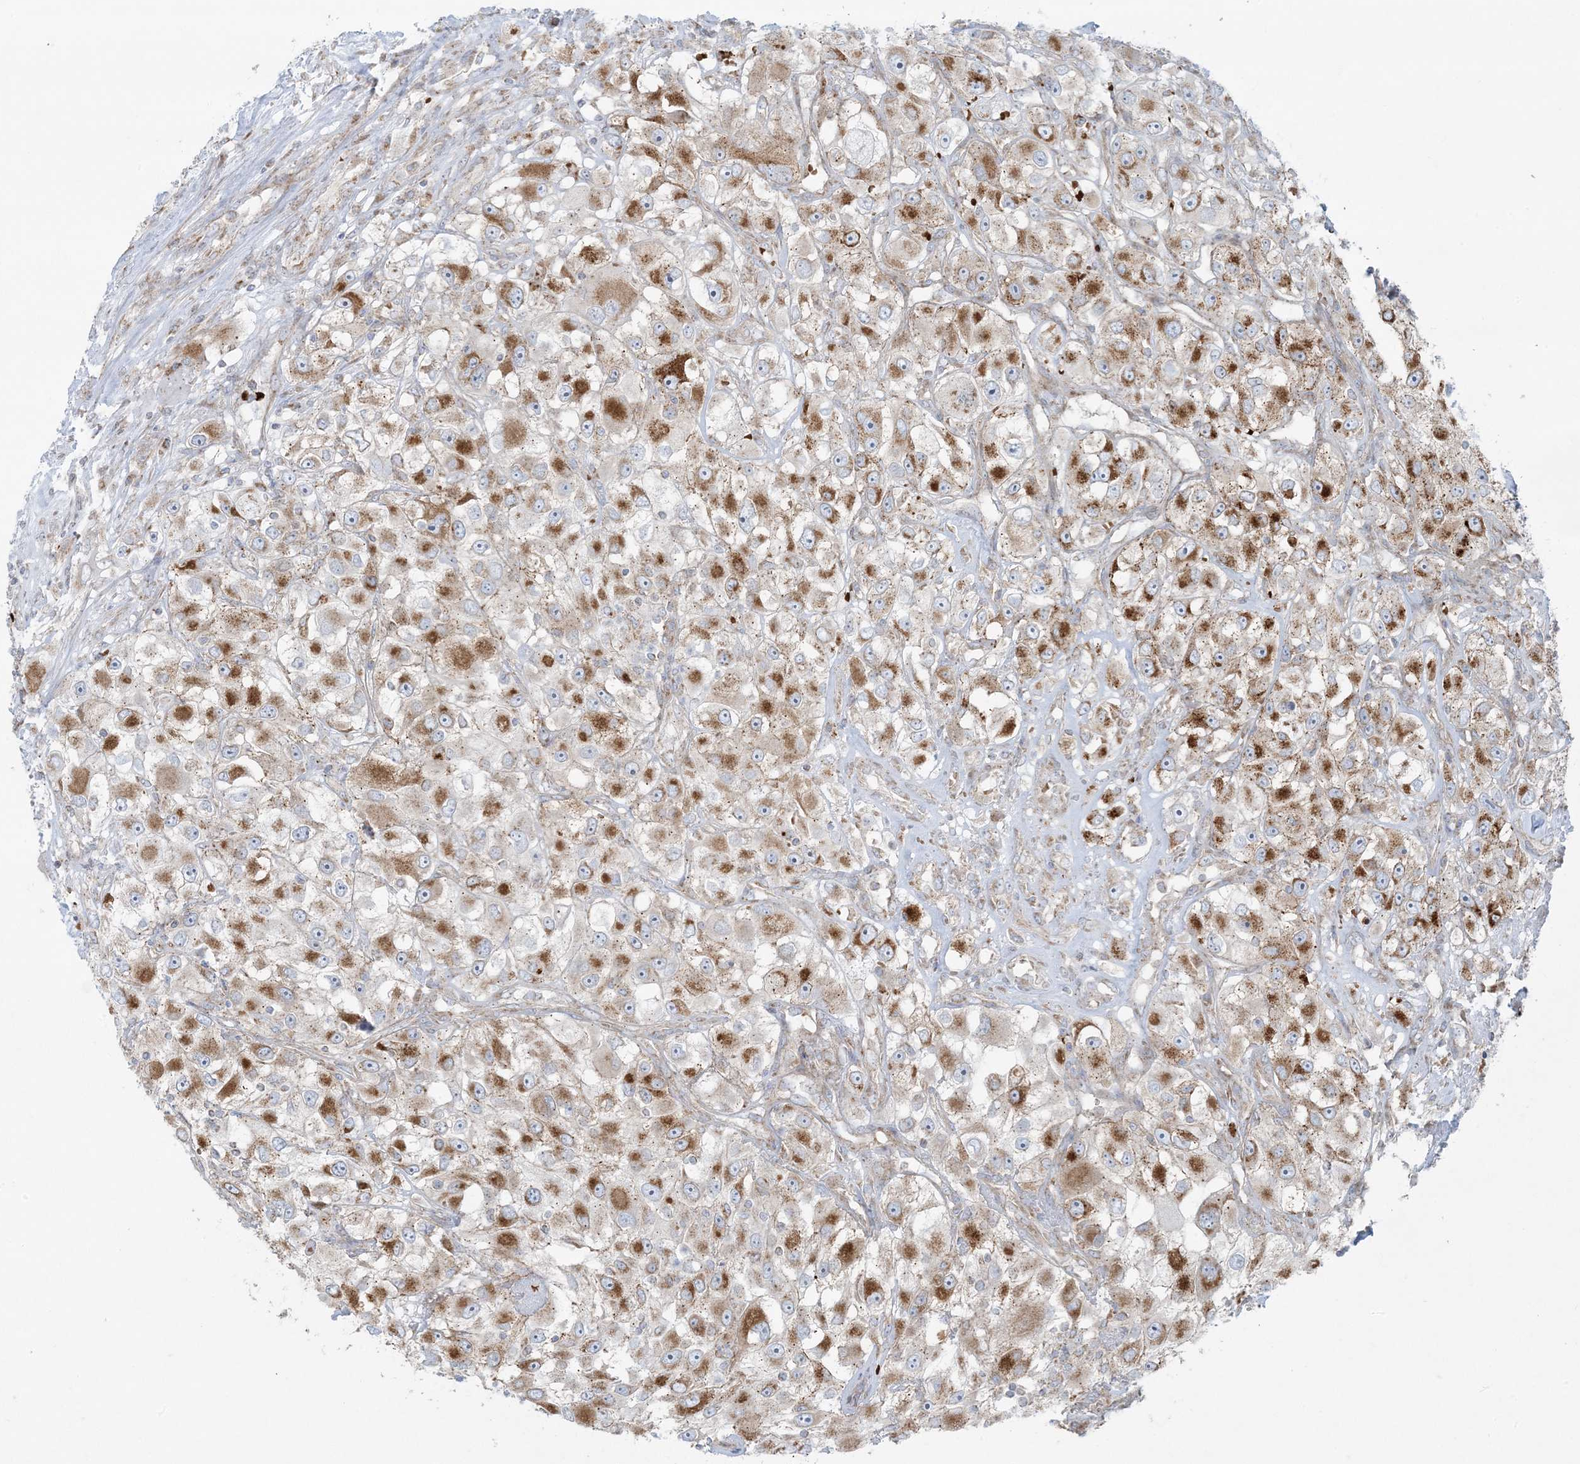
{"staining": {"intensity": "moderate", "quantity": ">75%", "location": "cytoplasmic/membranous"}, "tissue": "renal cancer", "cell_type": "Tumor cells", "image_type": "cancer", "snomed": [{"axis": "morphology", "description": "Adenocarcinoma, NOS"}, {"axis": "topography", "description": "Kidney"}], "caption": "Brown immunohistochemical staining in renal cancer (adenocarcinoma) displays moderate cytoplasmic/membranous staining in about >75% of tumor cells.", "gene": "PIK3R4", "patient": {"sex": "female", "age": 52}}